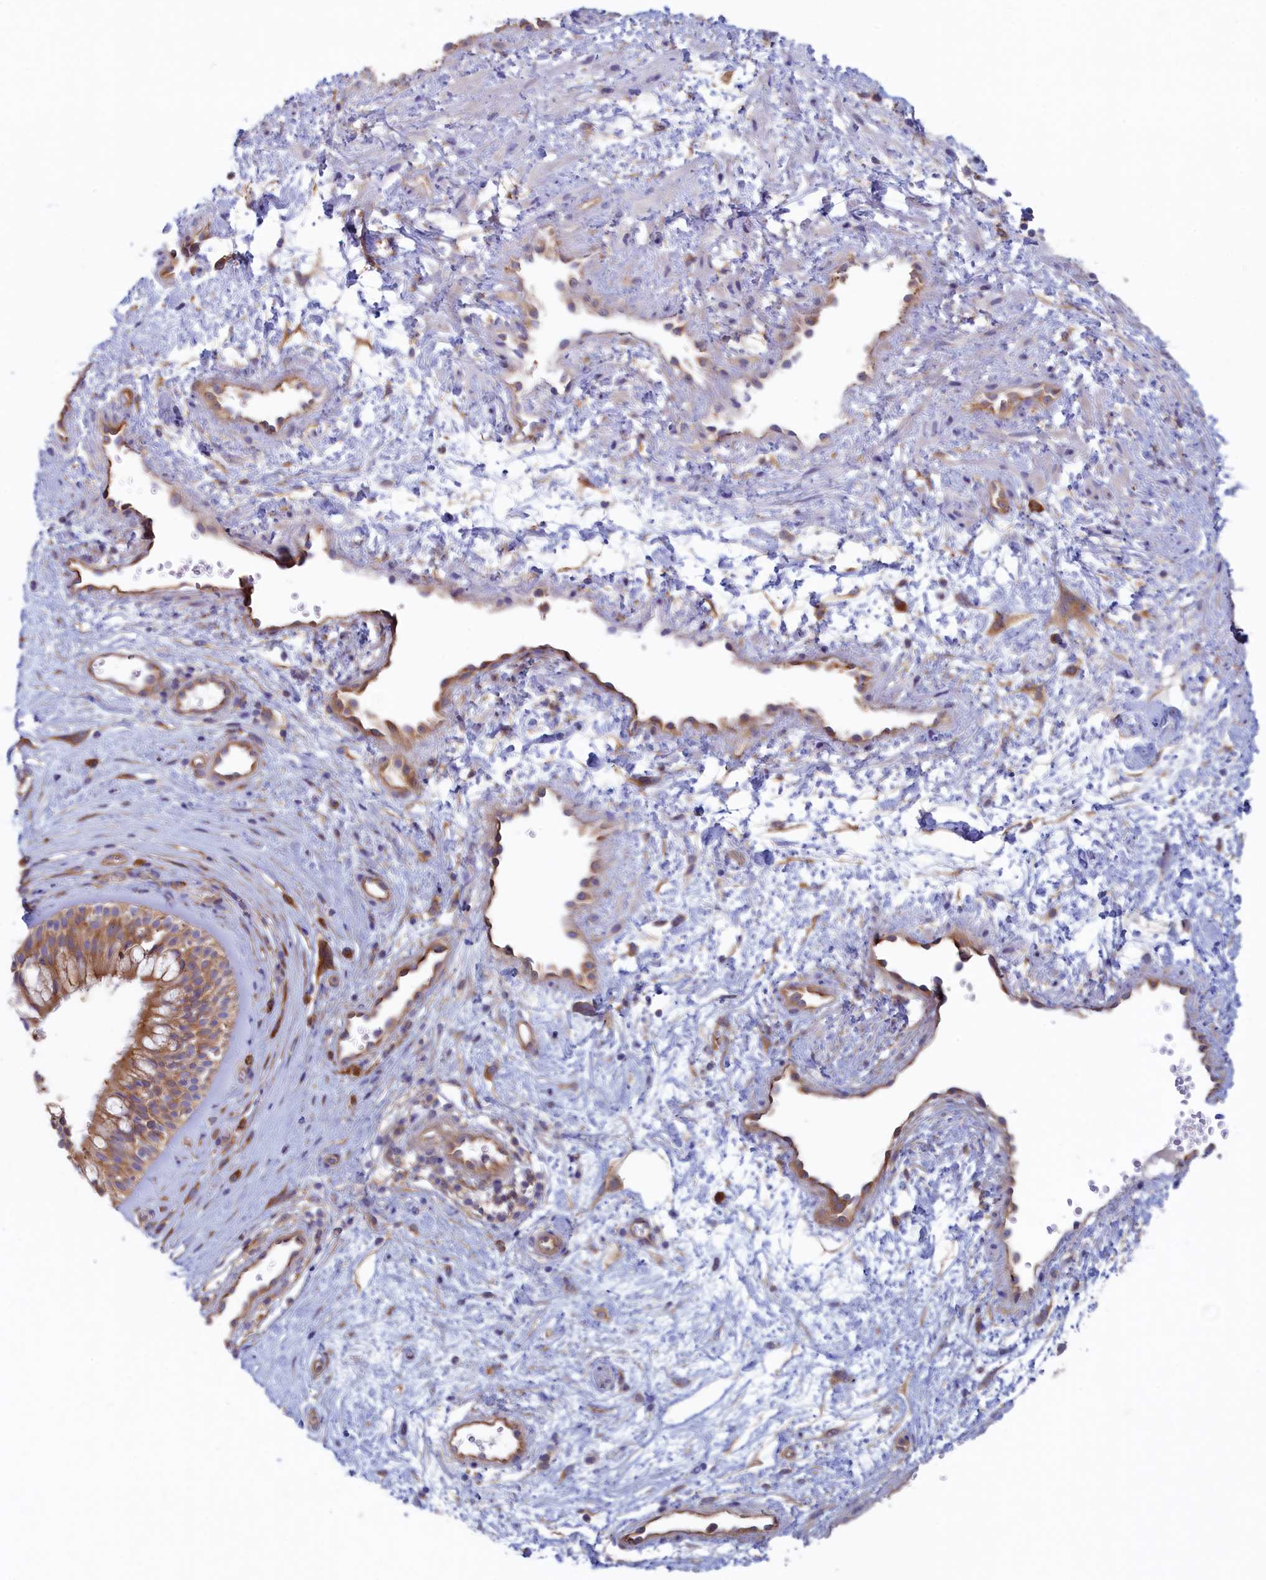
{"staining": {"intensity": "moderate", "quantity": ">75%", "location": "cytoplasmic/membranous"}, "tissue": "nasopharynx", "cell_type": "Respiratory epithelial cells", "image_type": "normal", "snomed": [{"axis": "morphology", "description": "Normal tissue, NOS"}, {"axis": "topography", "description": "Nasopharynx"}], "caption": "Immunohistochemical staining of benign human nasopharynx displays moderate cytoplasmic/membranous protein expression in approximately >75% of respiratory epithelial cells.", "gene": "SYNDIG1L", "patient": {"sex": "male", "age": 32}}